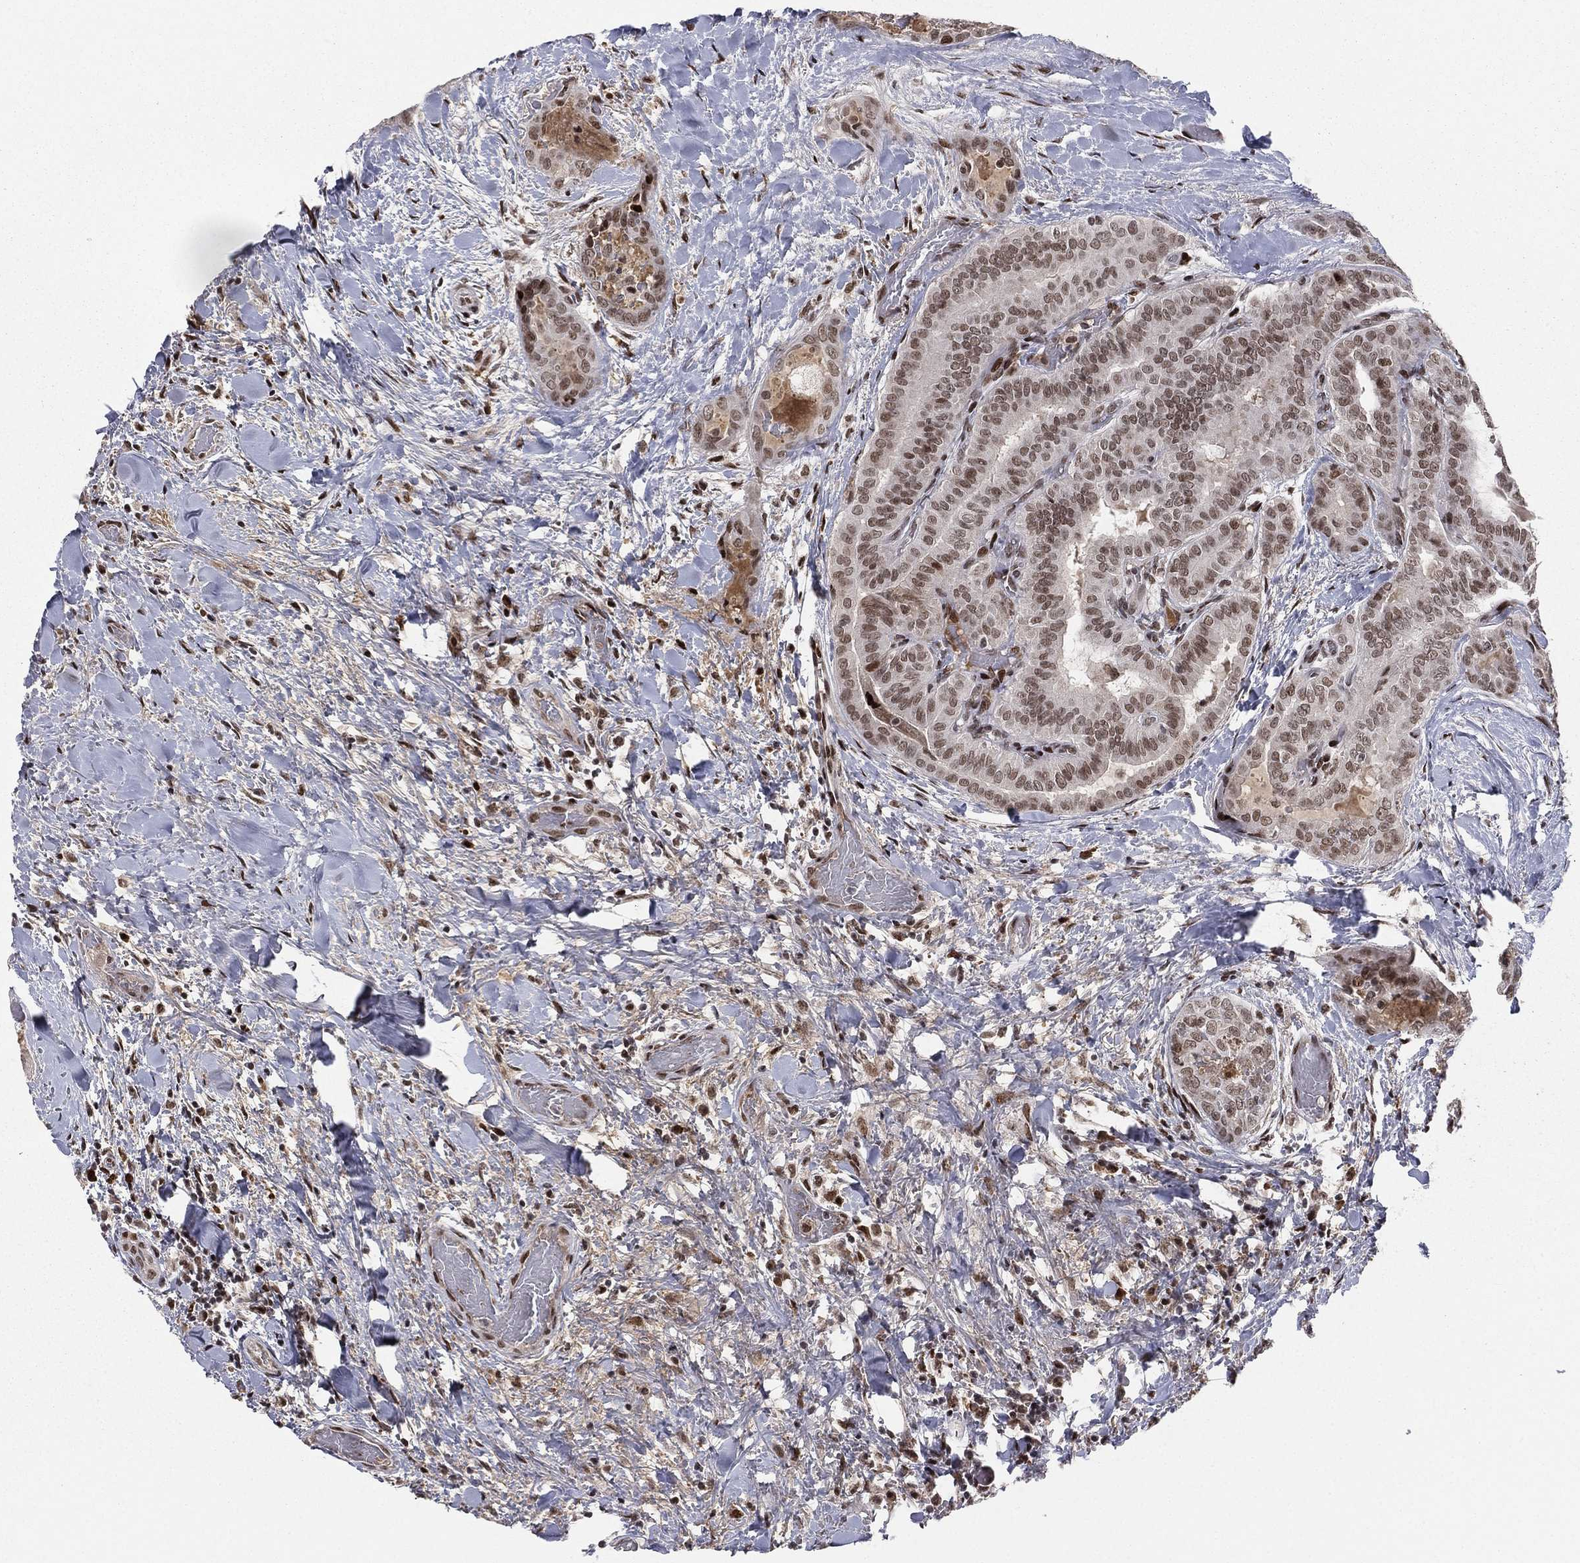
{"staining": {"intensity": "moderate", "quantity": ">75%", "location": "nuclear"}, "tissue": "thyroid cancer", "cell_type": "Tumor cells", "image_type": "cancer", "snomed": [{"axis": "morphology", "description": "Papillary adenocarcinoma, NOS"}, {"axis": "topography", "description": "Thyroid gland"}], "caption": "The micrograph reveals staining of thyroid cancer (papillary adenocarcinoma), revealing moderate nuclear protein expression (brown color) within tumor cells.", "gene": "RTF1", "patient": {"sex": "female", "age": 39}}